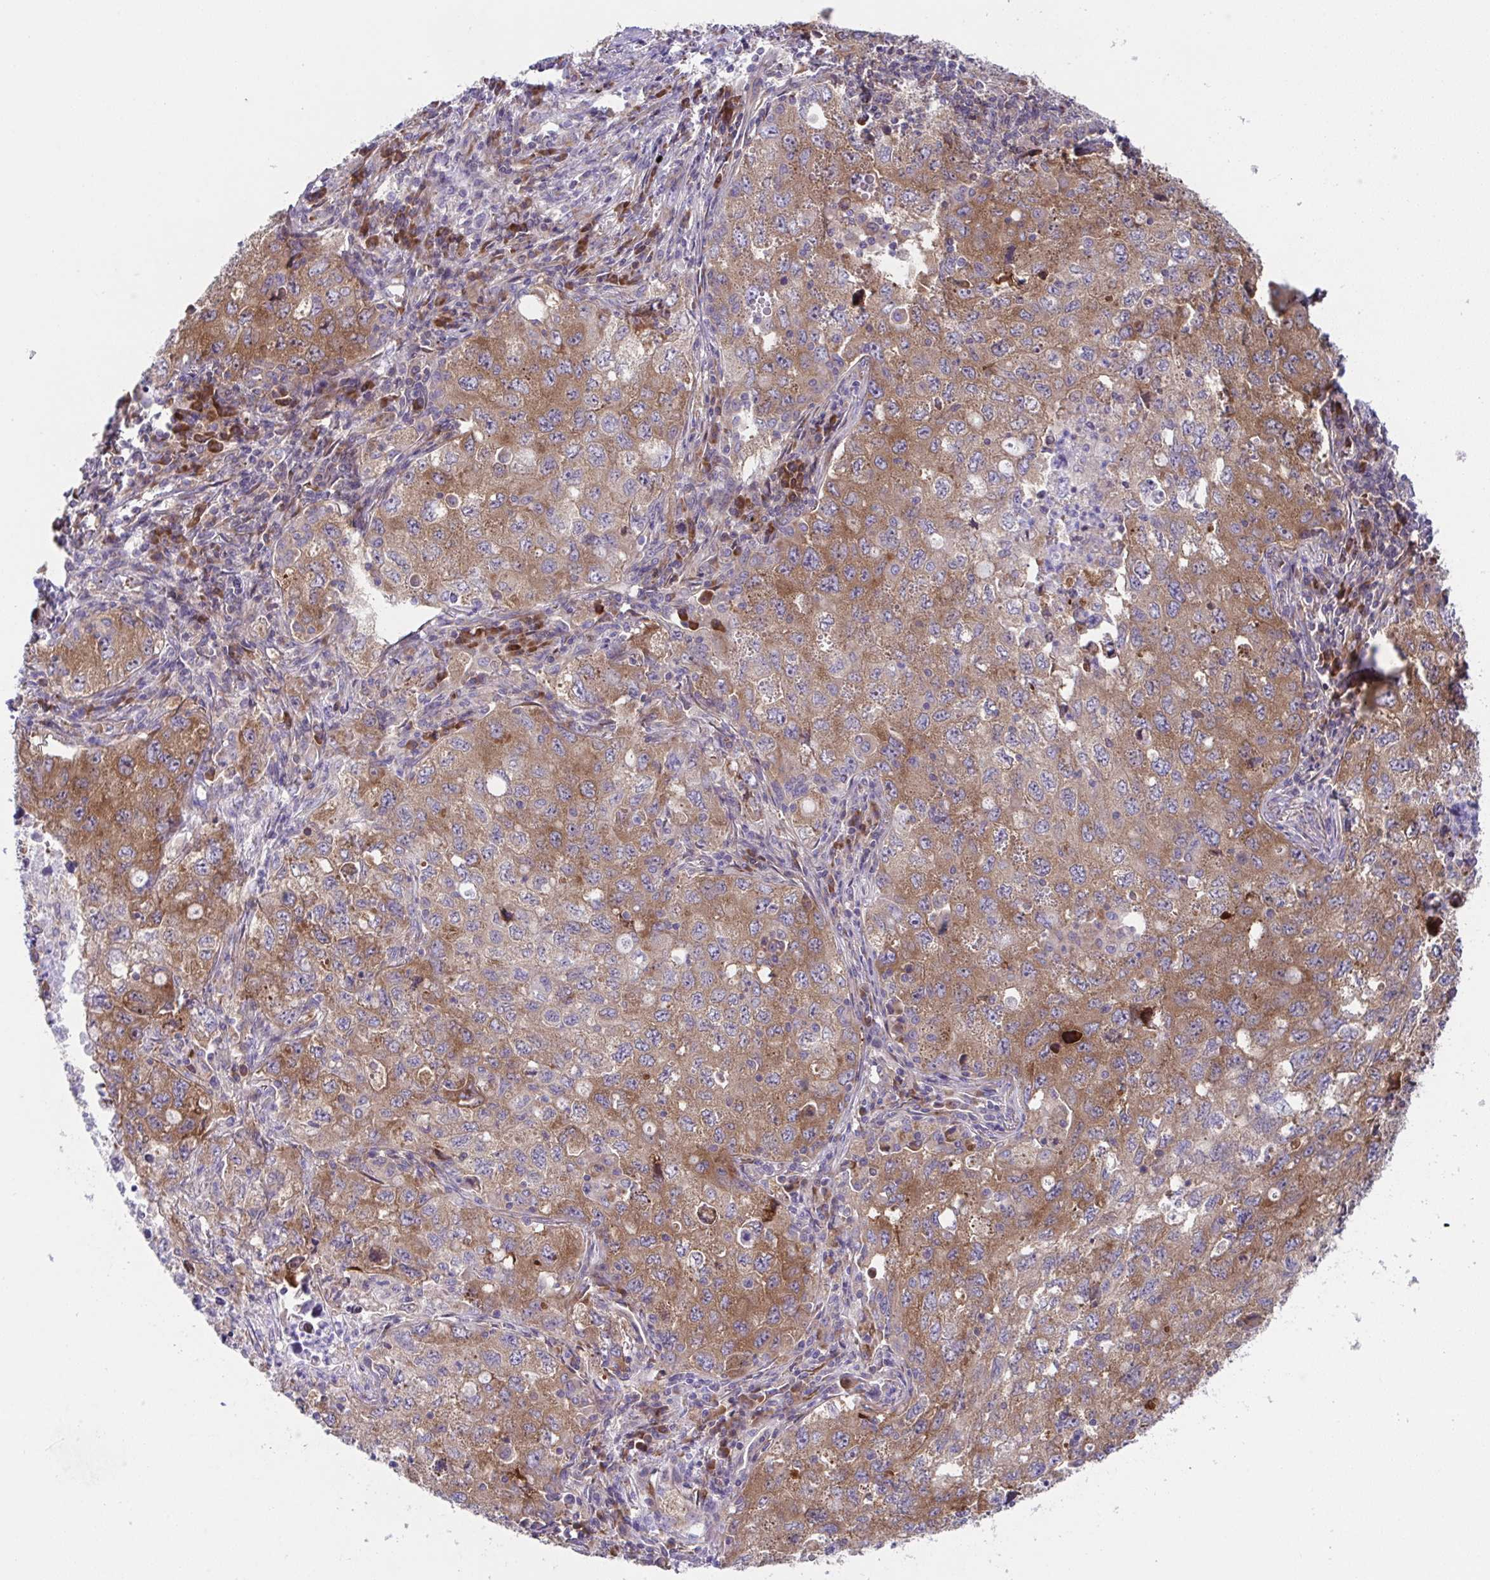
{"staining": {"intensity": "moderate", "quantity": ">75%", "location": "cytoplasmic/membranous"}, "tissue": "lung cancer", "cell_type": "Tumor cells", "image_type": "cancer", "snomed": [{"axis": "morphology", "description": "Adenocarcinoma, NOS"}, {"axis": "topography", "description": "Lung"}], "caption": "Protein expression analysis of lung cancer (adenocarcinoma) exhibits moderate cytoplasmic/membranous expression in approximately >75% of tumor cells.", "gene": "FAU", "patient": {"sex": "female", "age": 57}}